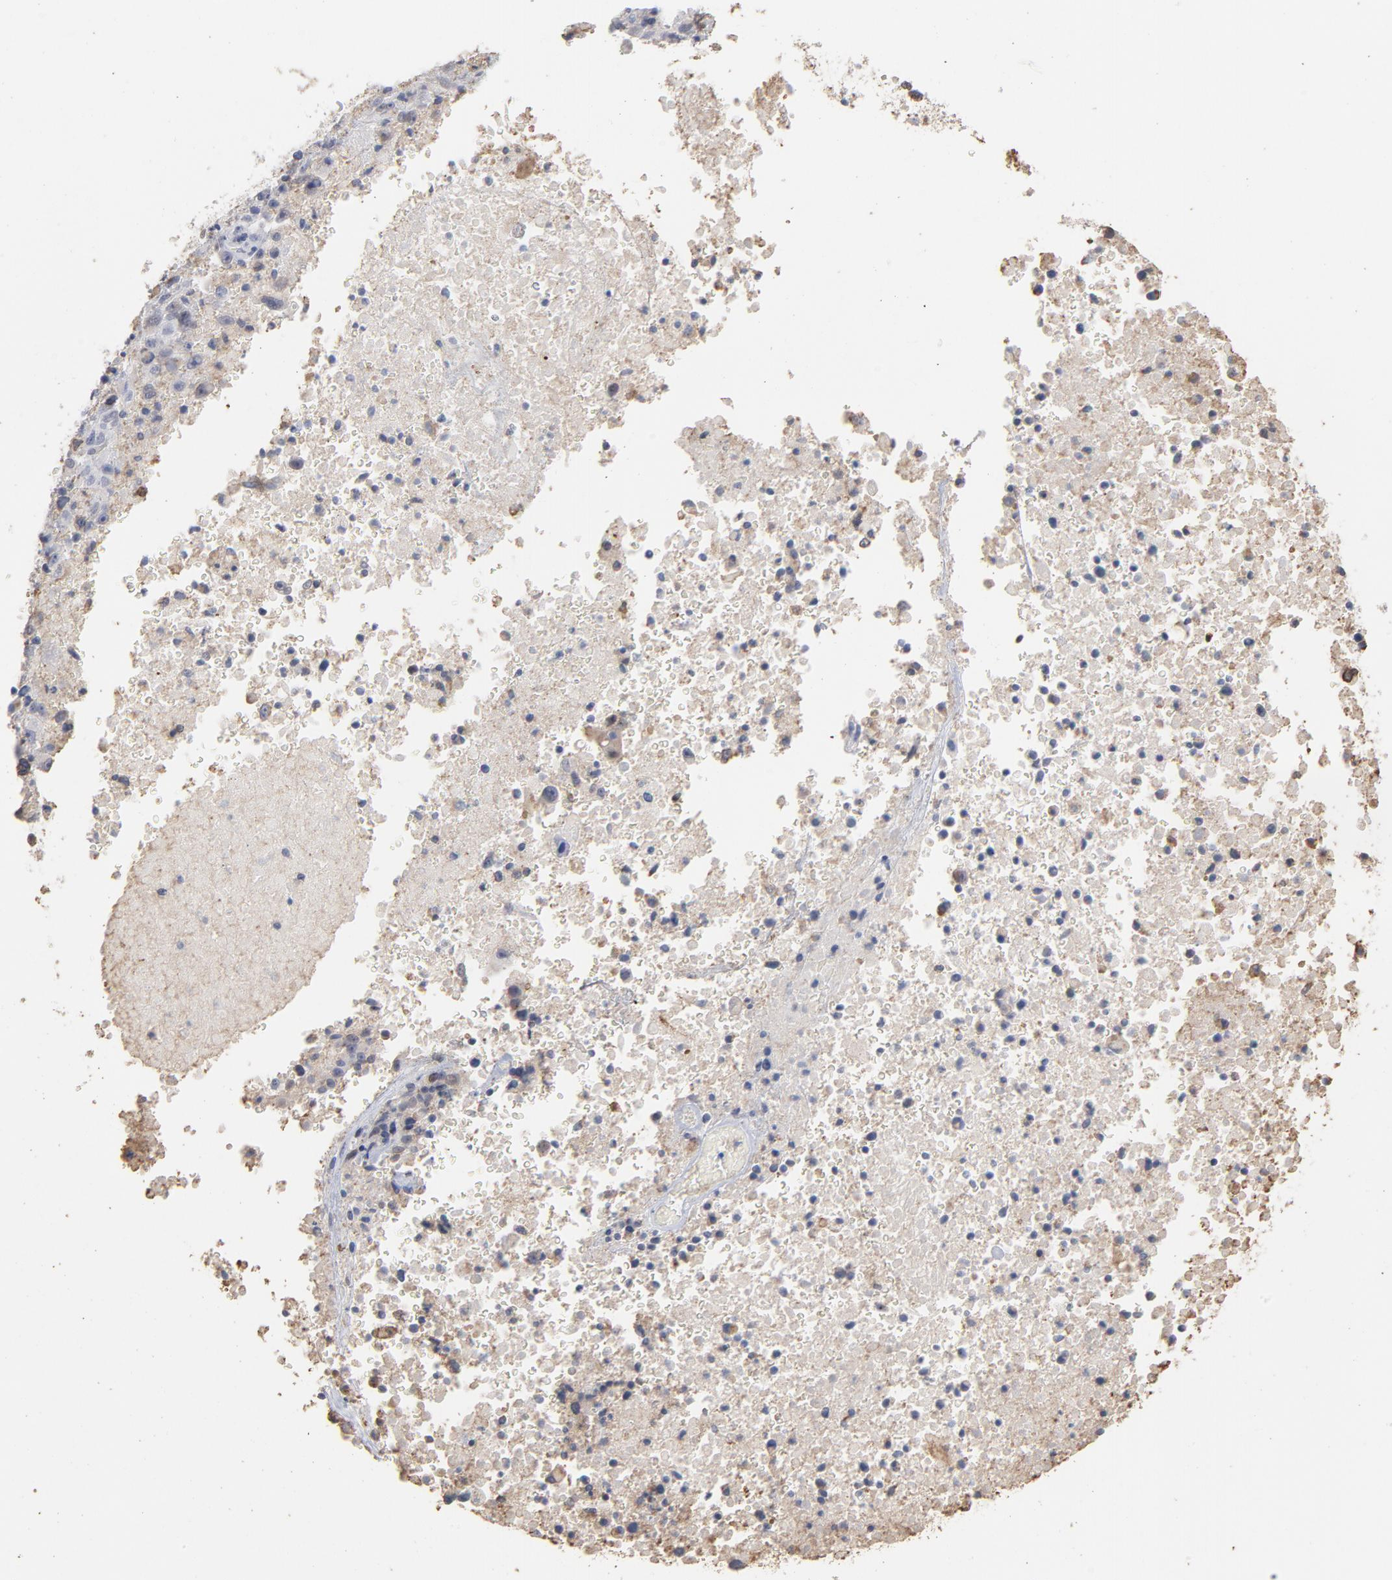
{"staining": {"intensity": "negative", "quantity": "none", "location": "none"}, "tissue": "melanoma", "cell_type": "Tumor cells", "image_type": "cancer", "snomed": [{"axis": "morphology", "description": "Malignant melanoma, Metastatic site"}, {"axis": "topography", "description": "Cerebral cortex"}], "caption": "The image displays no significant expression in tumor cells of malignant melanoma (metastatic site).", "gene": "PNMA1", "patient": {"sex": "female", "age": 52}}